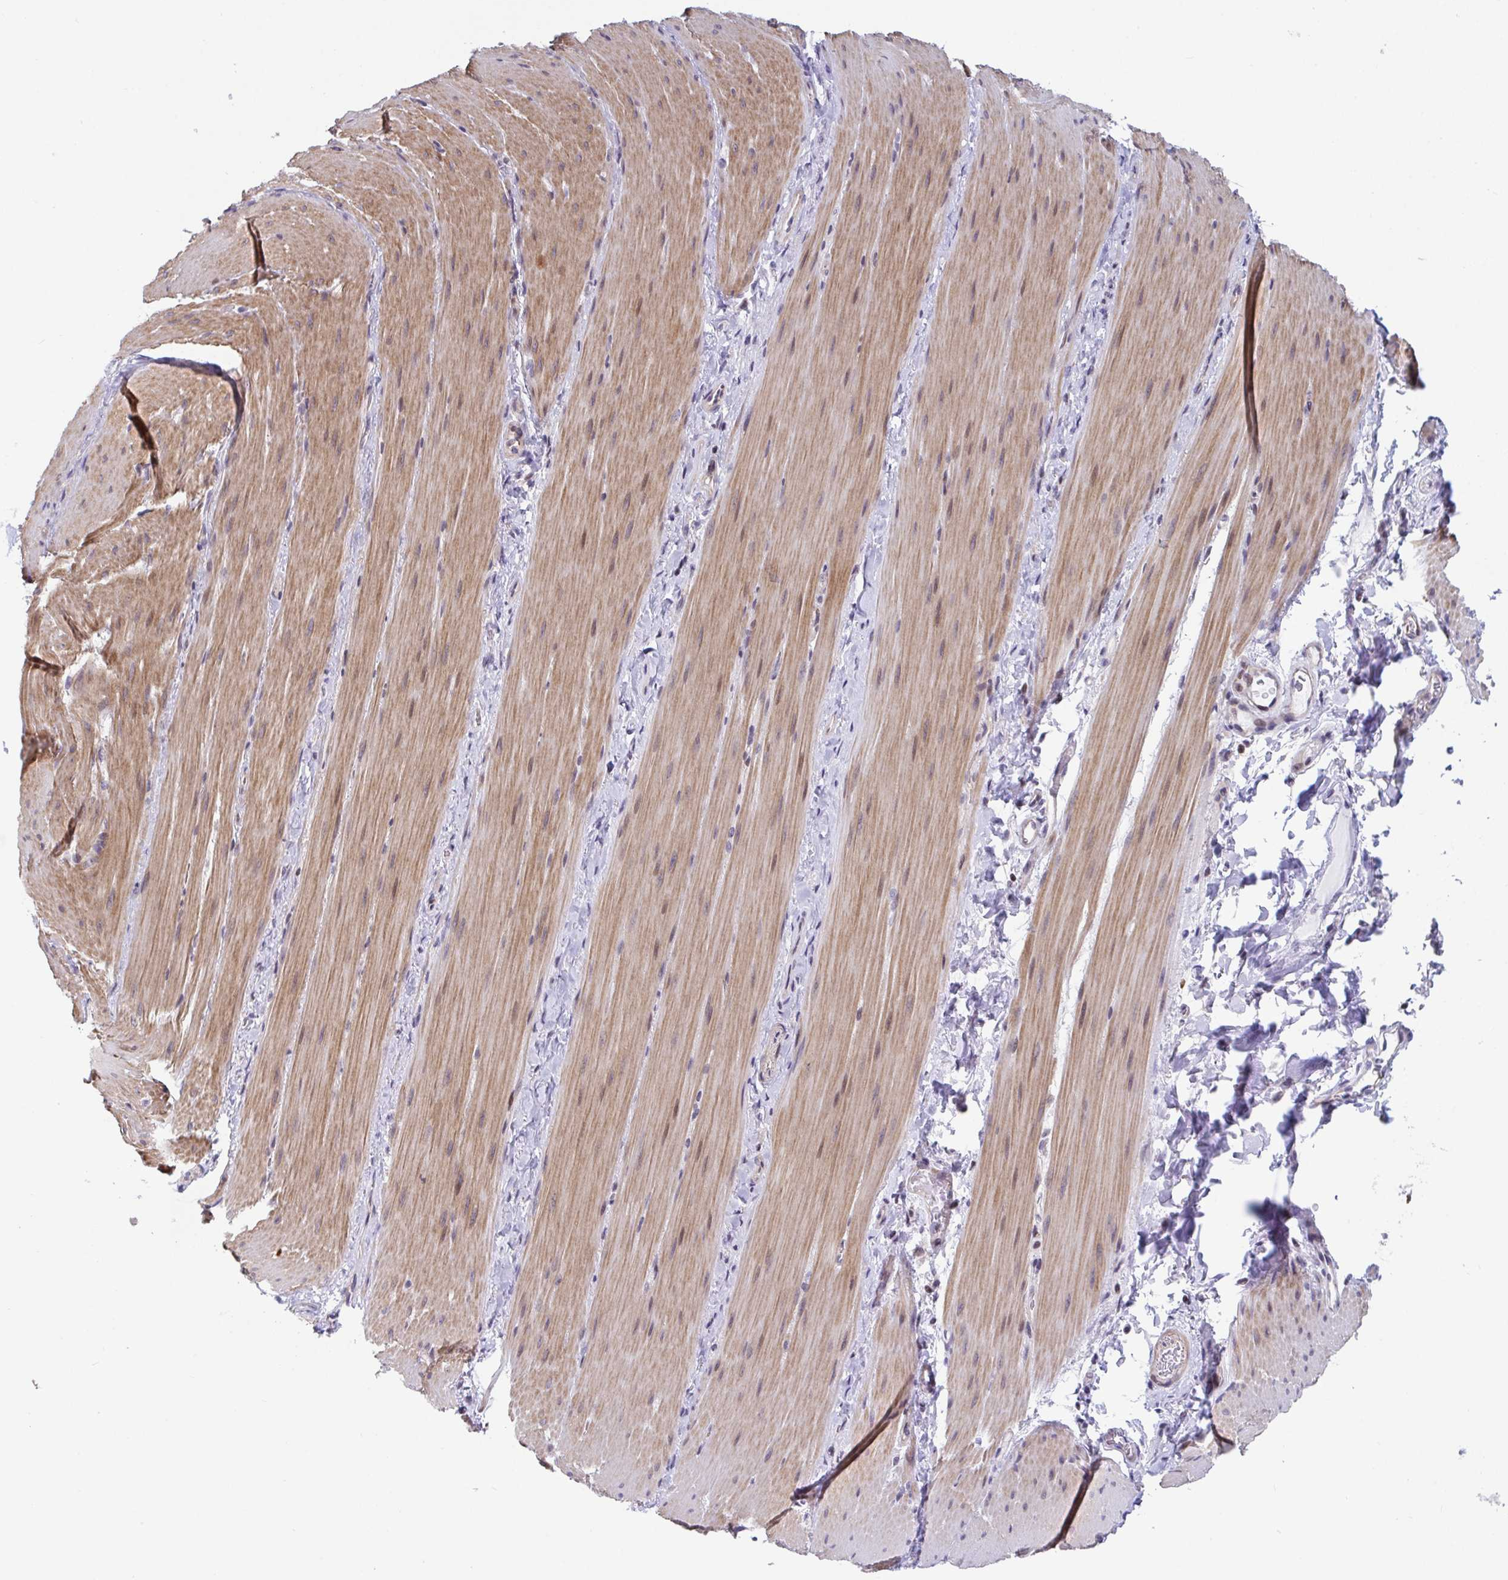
{"staining": {"intensity": "moderate", "quantity": ">75%", "location": "cytoplasmic/membranous,nuclear"}, "tissue": "smooth muscle", "cell_type": "Smooth muscle cells", "image_type": "normal", "snomed": [{"axis": "morphology", "description": "Normal tissue, NOS"}, {"axis": "topography", "description": "Smooth muscle"}, {"axis": "topography", "description": "Colon"}], "caption": "Protein expression analysis of benign smooth muscle exhibits moderate cytoplasmic/membranous,nuclear expression in approximately >75% of smooth muscle cells. (brown staining indicates protein expression, while blue staining denotes nuclei).", "gene": "WDR72", "patient": {"sex": "male", "age": 73}}